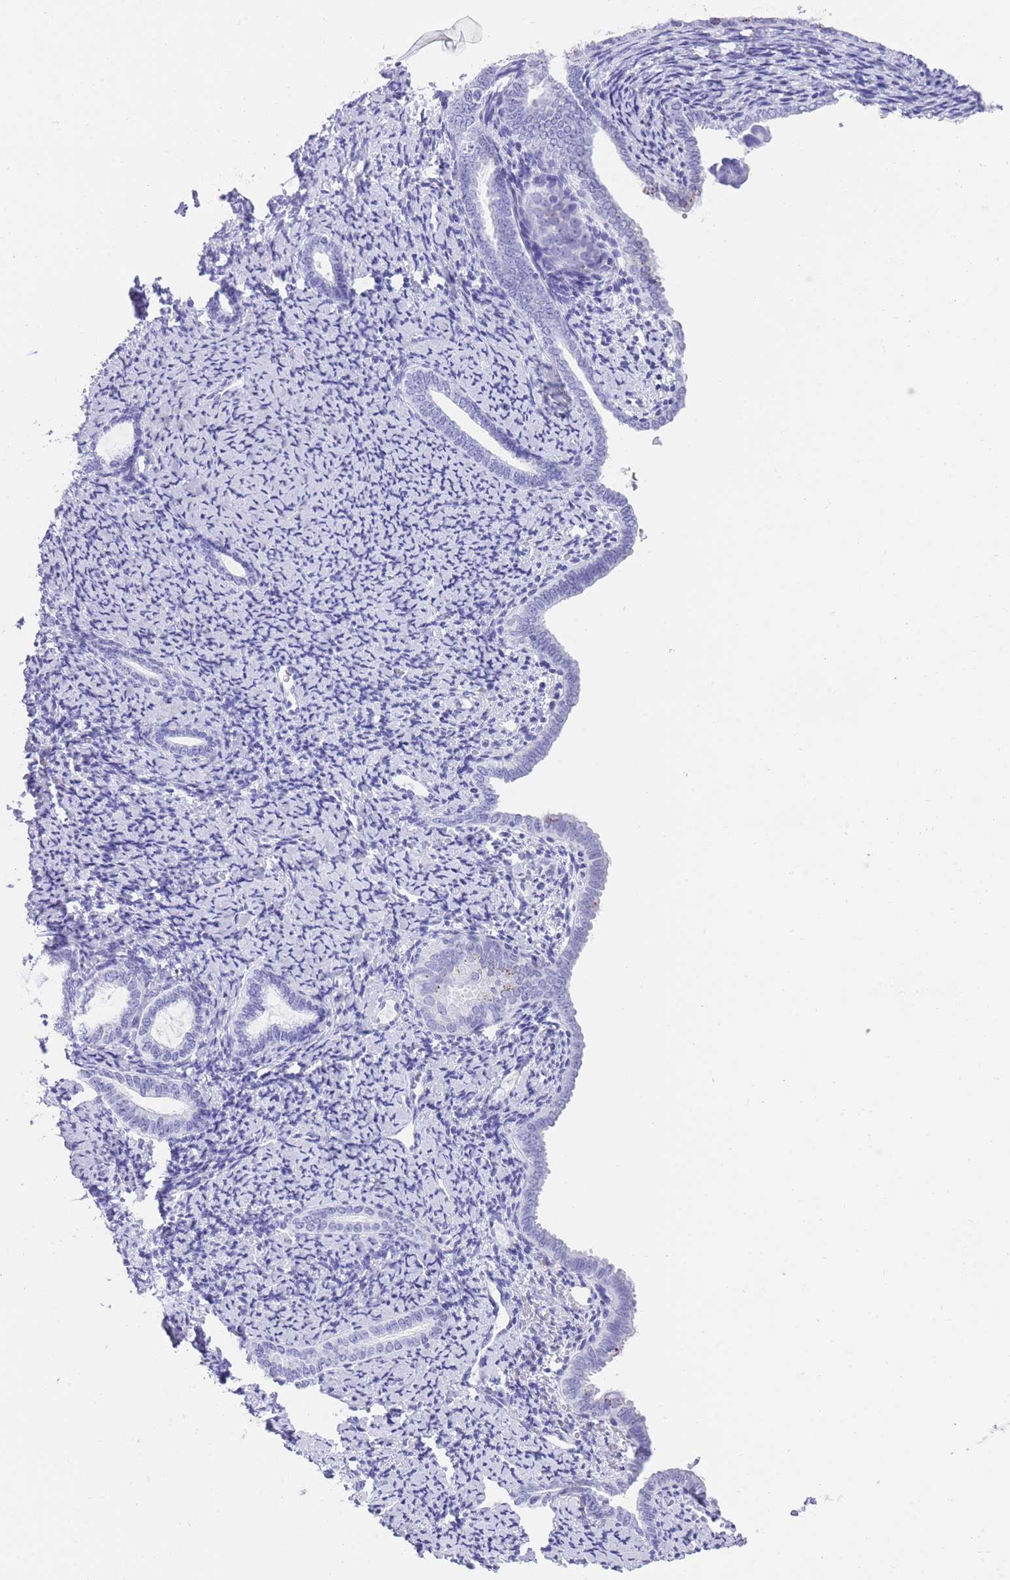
{"staining": {"intensity": "negative", "quantity": "none", "location": "none"}, "tissue": "endometrium", "cell_type": "Cells in endometrial stroma", "image_type": "normal", "snomed": [{"axis": "morphology", "description": "Normal tissue, NOS"}, {"axis": "topography", "description": "Endometrium"}], "caption": "A high-resolution micrograph shows IHC staining of unremarkable endometrium, which displays no significant positivity in cells in endometrial stroma.", "gene": "ELOA2", "patient": {"sex": "female", "age": 63}}